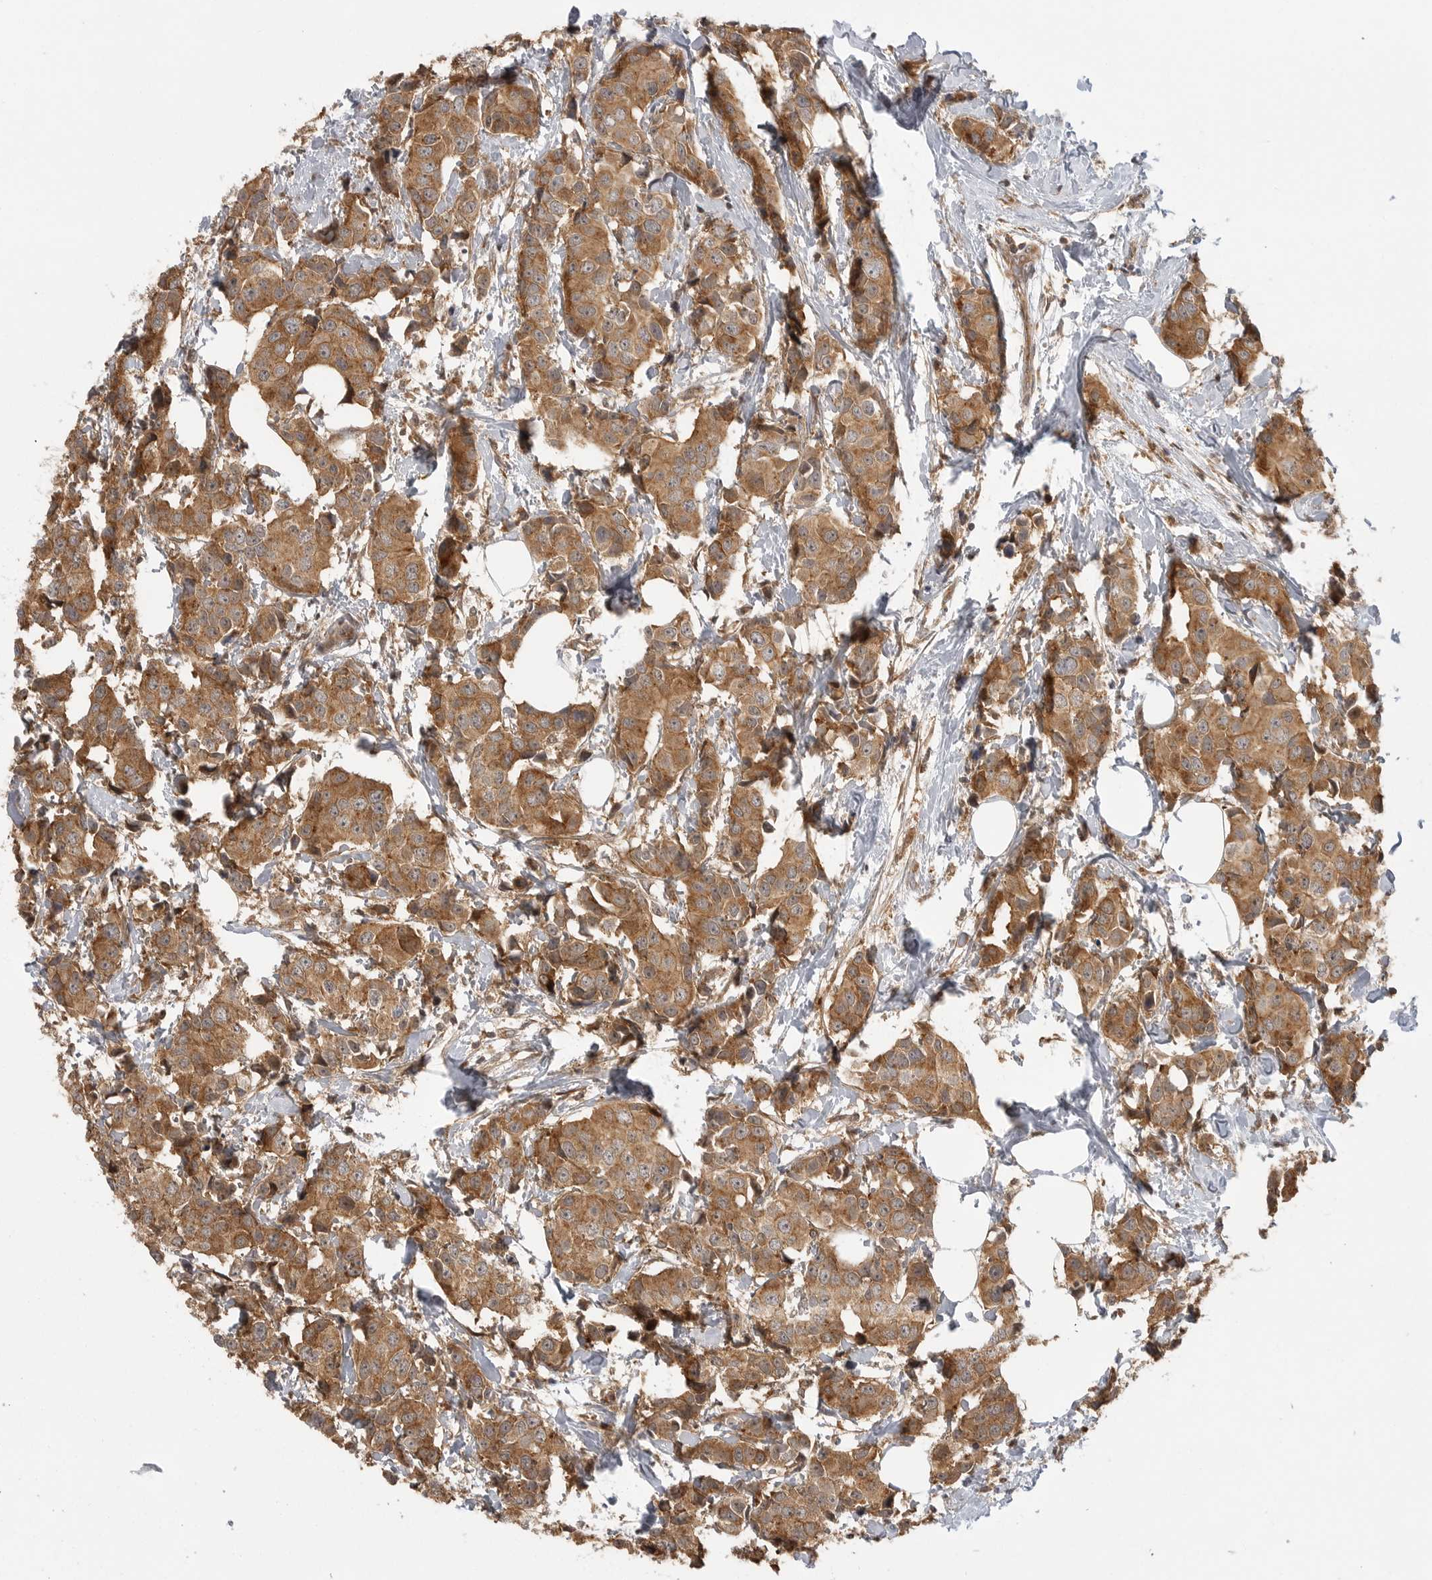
{"staining": {"intensity": "moderate", "quantity": ">75%", "location": "cytoplasmic/membranous"}, "tissue": "breast cancer", "cell_type": "Tumor cells", "image_type": "cancer", "snomed": [{"axis": "morphology", "description": "Normal tissue, NOS"}, {"axis": "morphology", "description": "Duct carcinoma"}, {"axis": "topography", "description": "Breast"}], "caption": "Tumor cells demonstrate medium levels of moderate cytoplasmic/membranous positivity in about >75% of cells in human breast cancer.", "gene": "FAT3", "patient": {"sex": "female", "age": 39}}